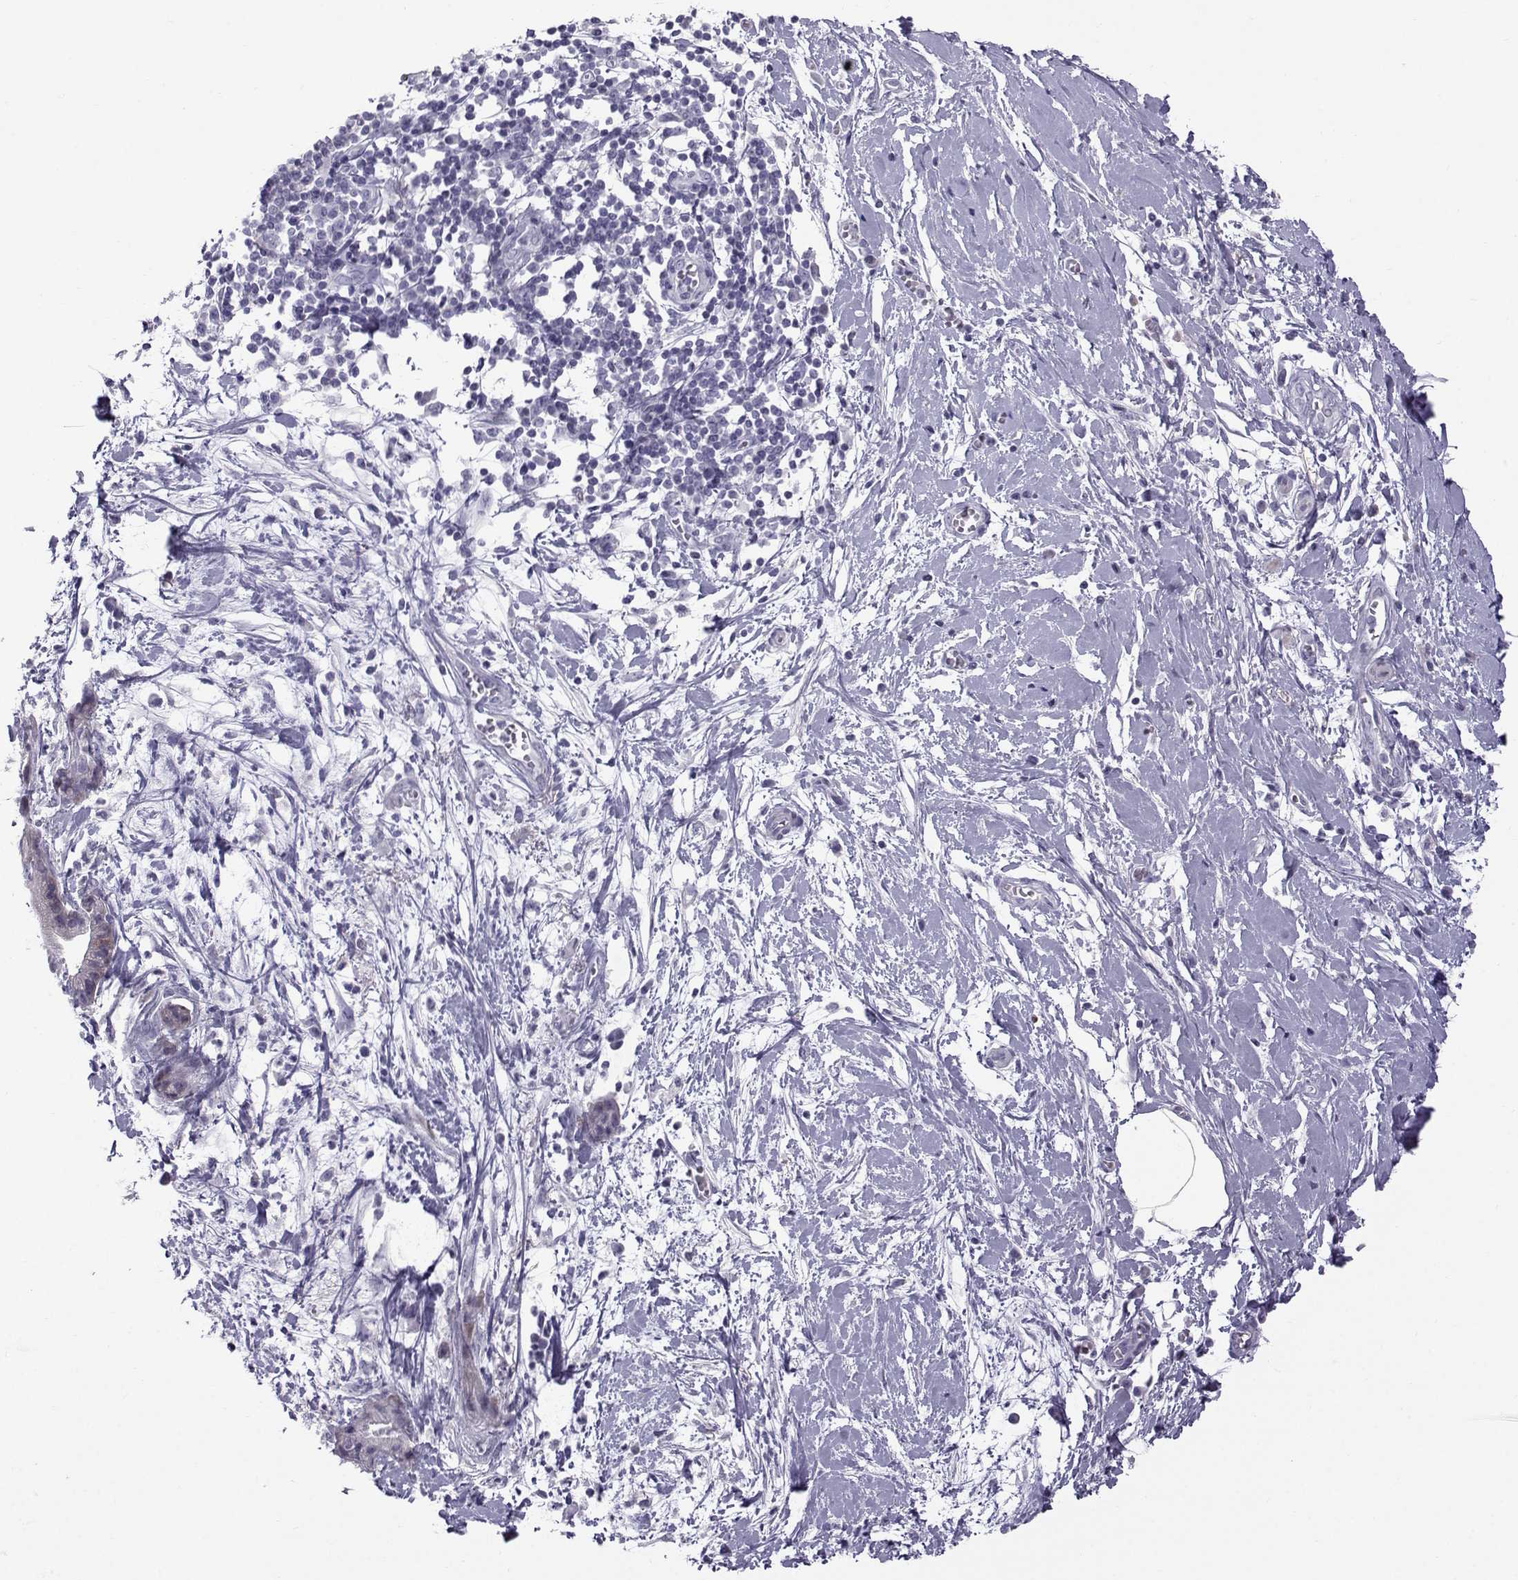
{"staining": {"intensity": "negative", "quantity": "none", "location": "none"}, "tissue": "pancreatic cancer", "cell_type": "Tumor cells", "image_type": "cancer", "snomed": [{"axis": "morphology", "description": "Normal tissue, NOS"}, {"axis": "morphology", "description": "Adenocarcinoma, NOS"}, {"axis": "topography", "description": "Lymph node"}, {"axis": "topography", "description": "Pancreas"}], "caption": "Pancreatic cancer stained for a protein using IHC shows no staining tumor cells.", "gene": "DMRT3", "patient": {"sex": "female", "age": 58}}